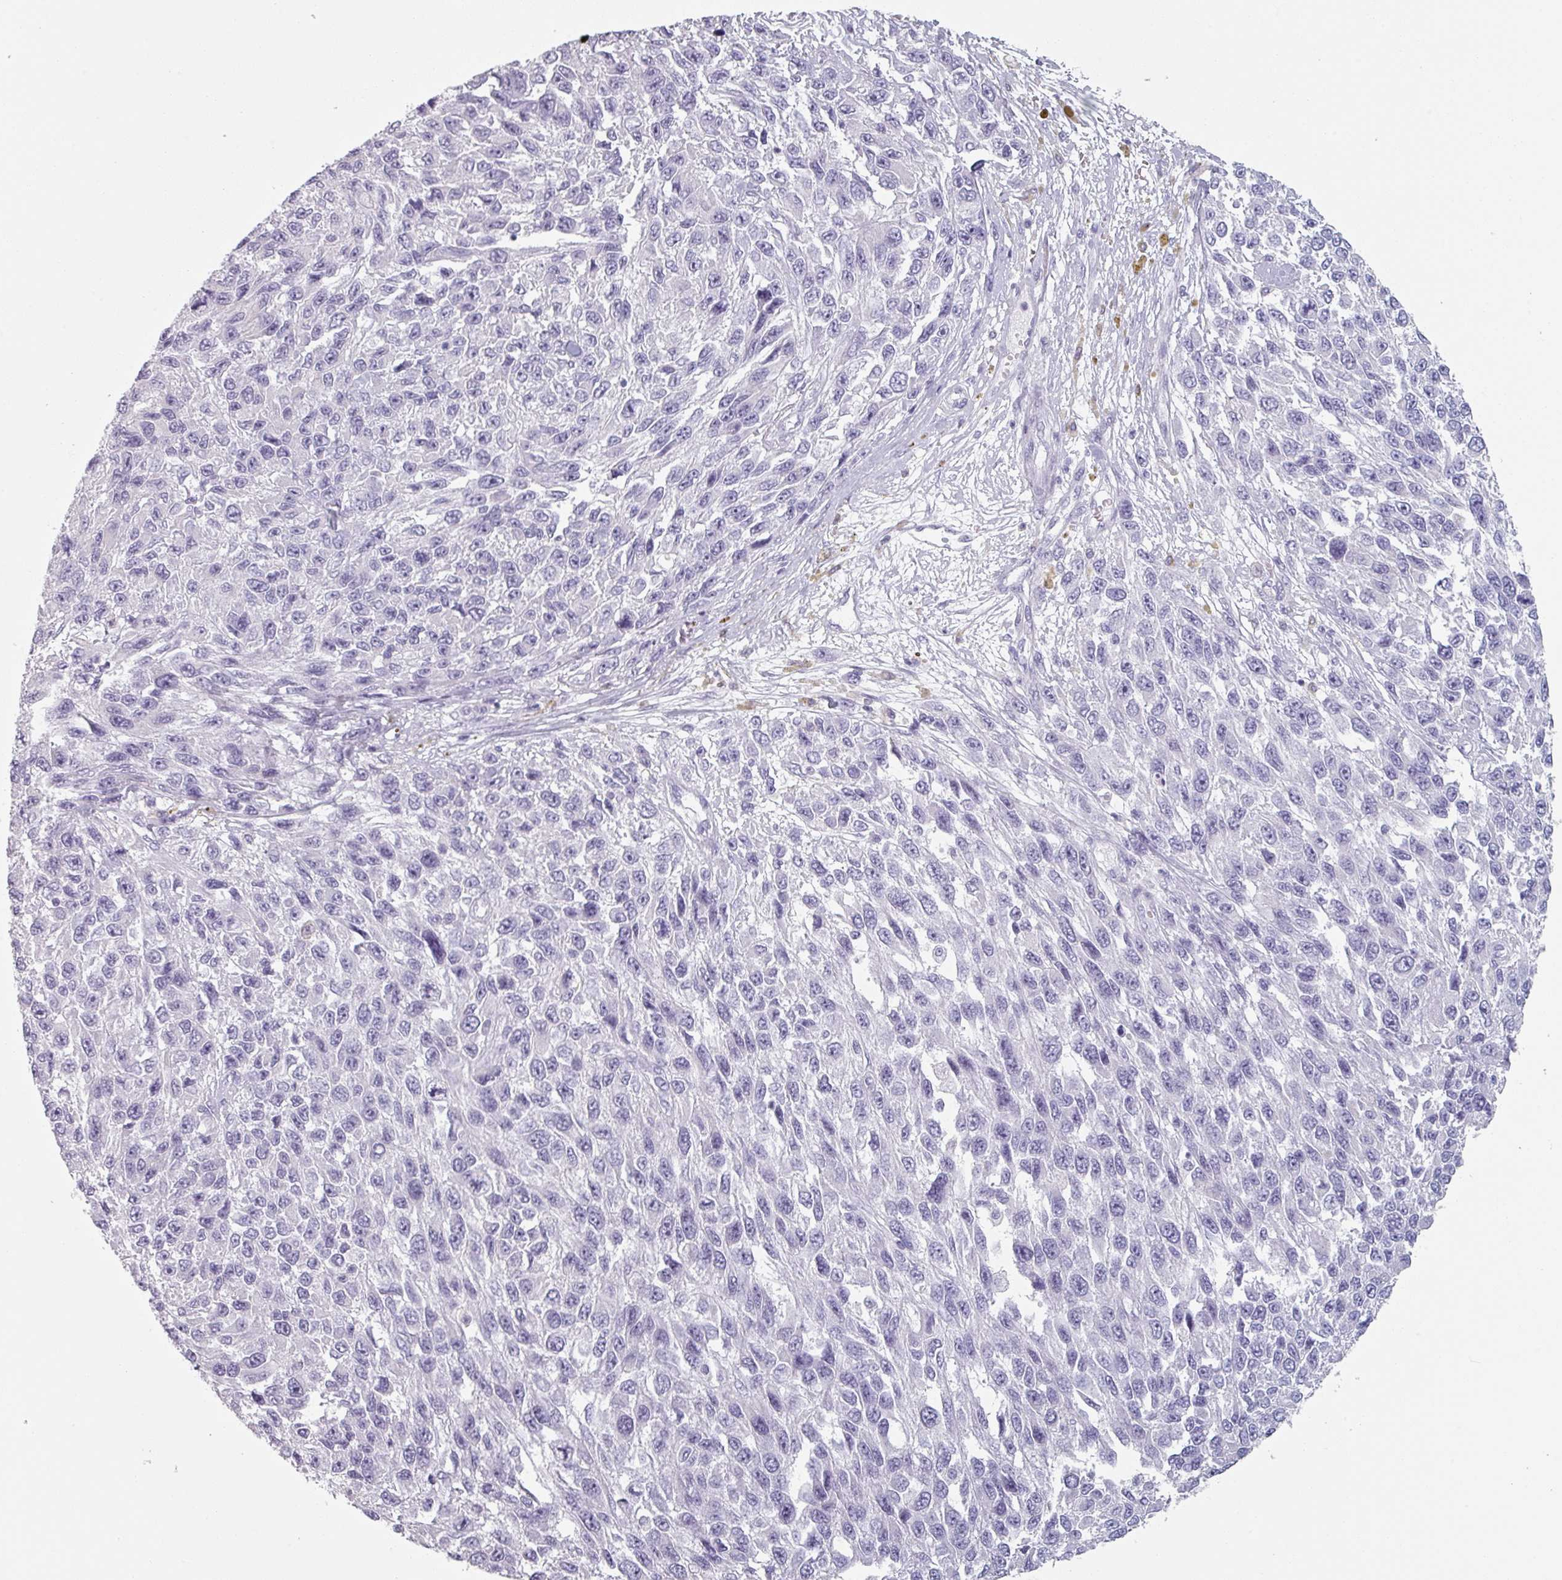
{"staining": {"intensity": "negative", "quantity": "none", "location": "none"}, "tissue": "melanoma", "cell_type": "Tumor cells", "image_type": "cancer", "snomed": [{"axis": "morphology", "description": "Malignant melanoma, NOS"}, {"axis": "topography", "description": "Skin"}], "caption": "Malignant melanoma was stained to show a protein in brown. There is no significant positivity in tumor cells. The staining was performed using DAB (3,3'-diaminobenzidine) to visualize the protein expression in brown, while the nuclei were stained in blue with hematoxylin (Magnification: 20x).", "gene": "SLC35G2", "patient": {"sex": "female", "age": 96}}